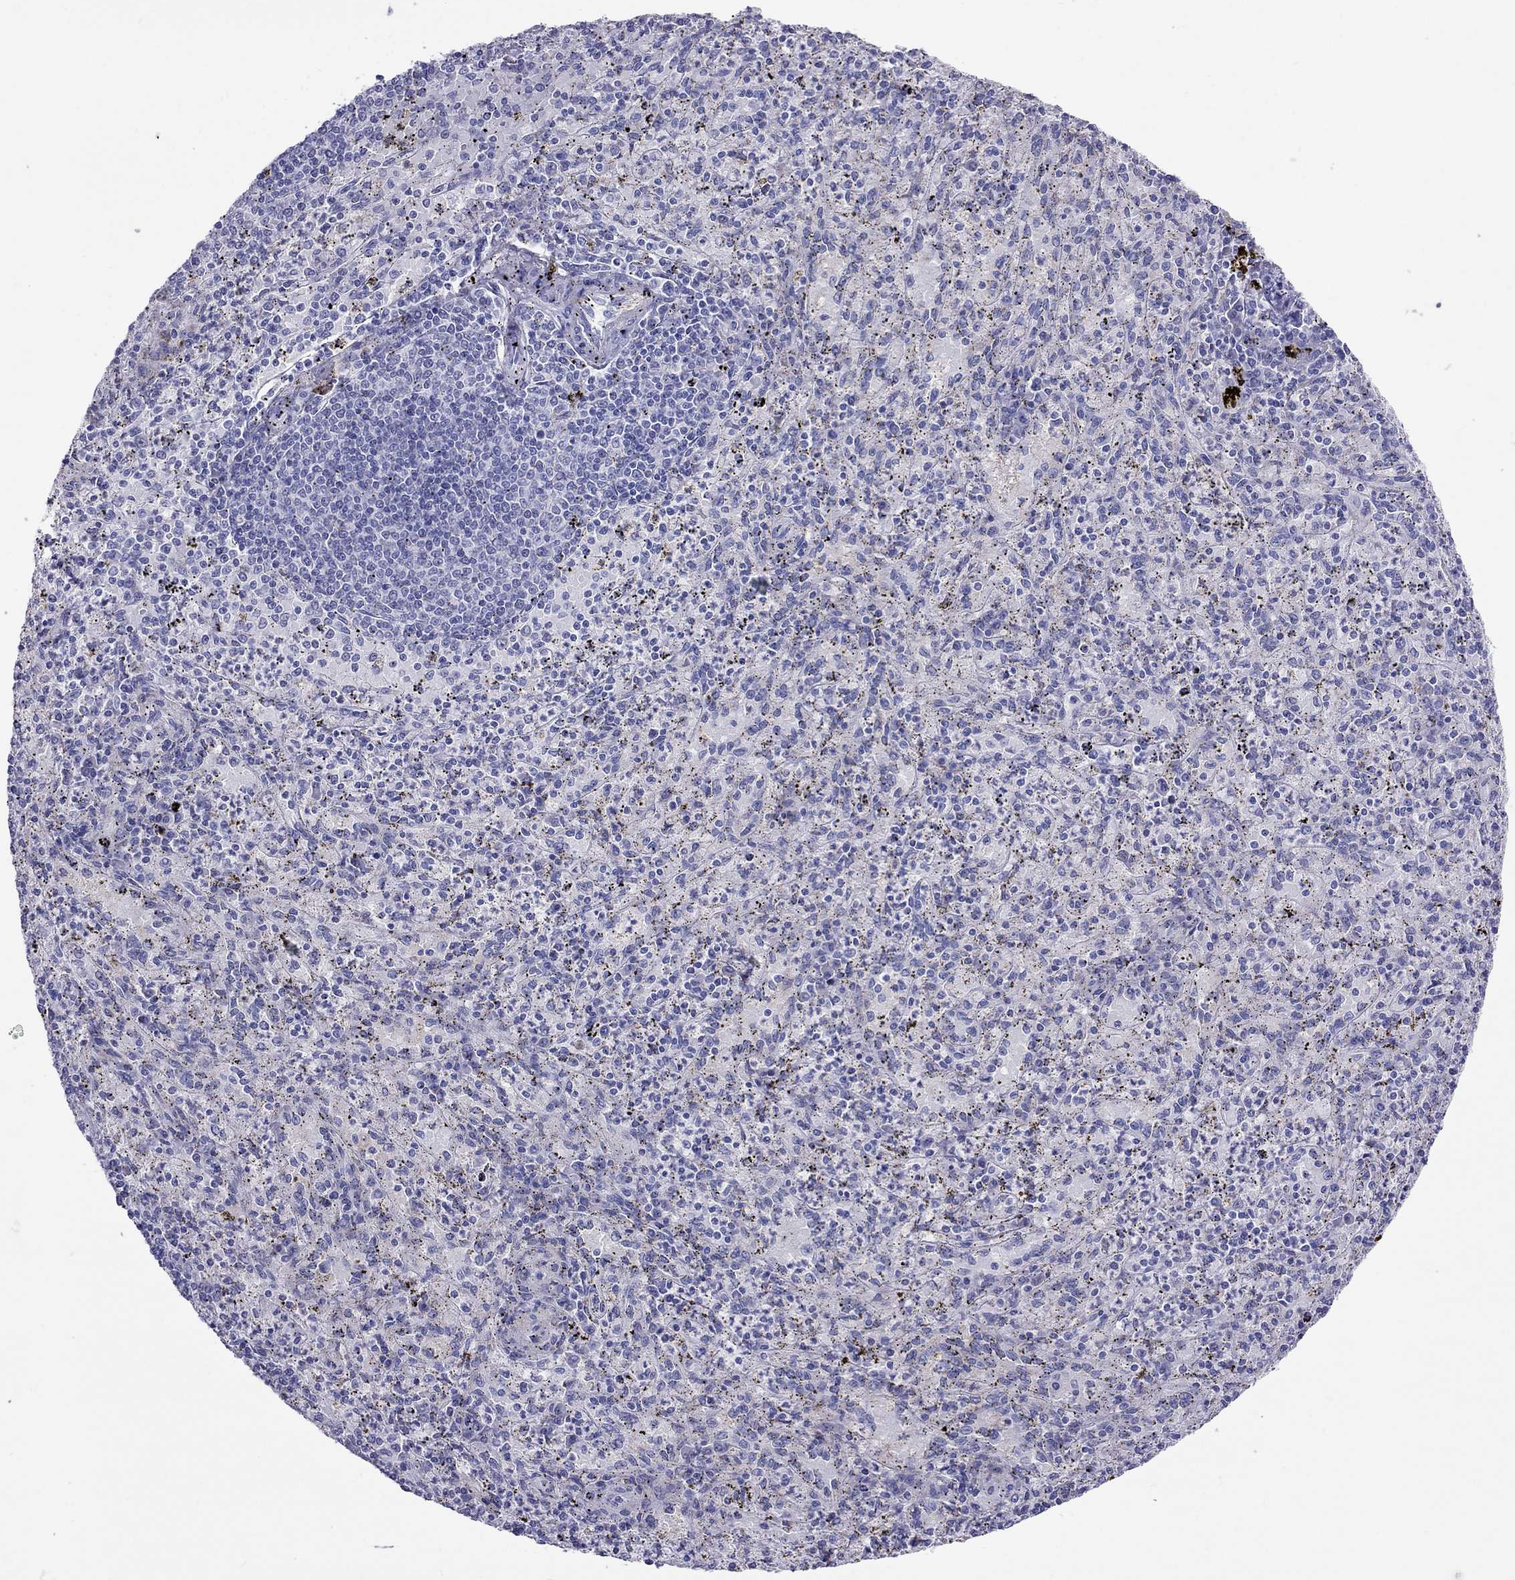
{"staining": {"intensity": "negative", "quantity": "none", "location": "none"}, "tissue": "spleen", "cell_type": "Cells in red pulp", "image_type": "normal", "snomed": [{"axis": "morphology", "description": "Normal tissue, NOS"}, {"axis": "topography", "description": "Spleen"}], "caption": "Immunohistochemistry of unremarkable human spleen demonstrates no positivity in cells in red pulp.", "gene": "CLPSL2", "patient": {"sex": "male", "age": 60}}